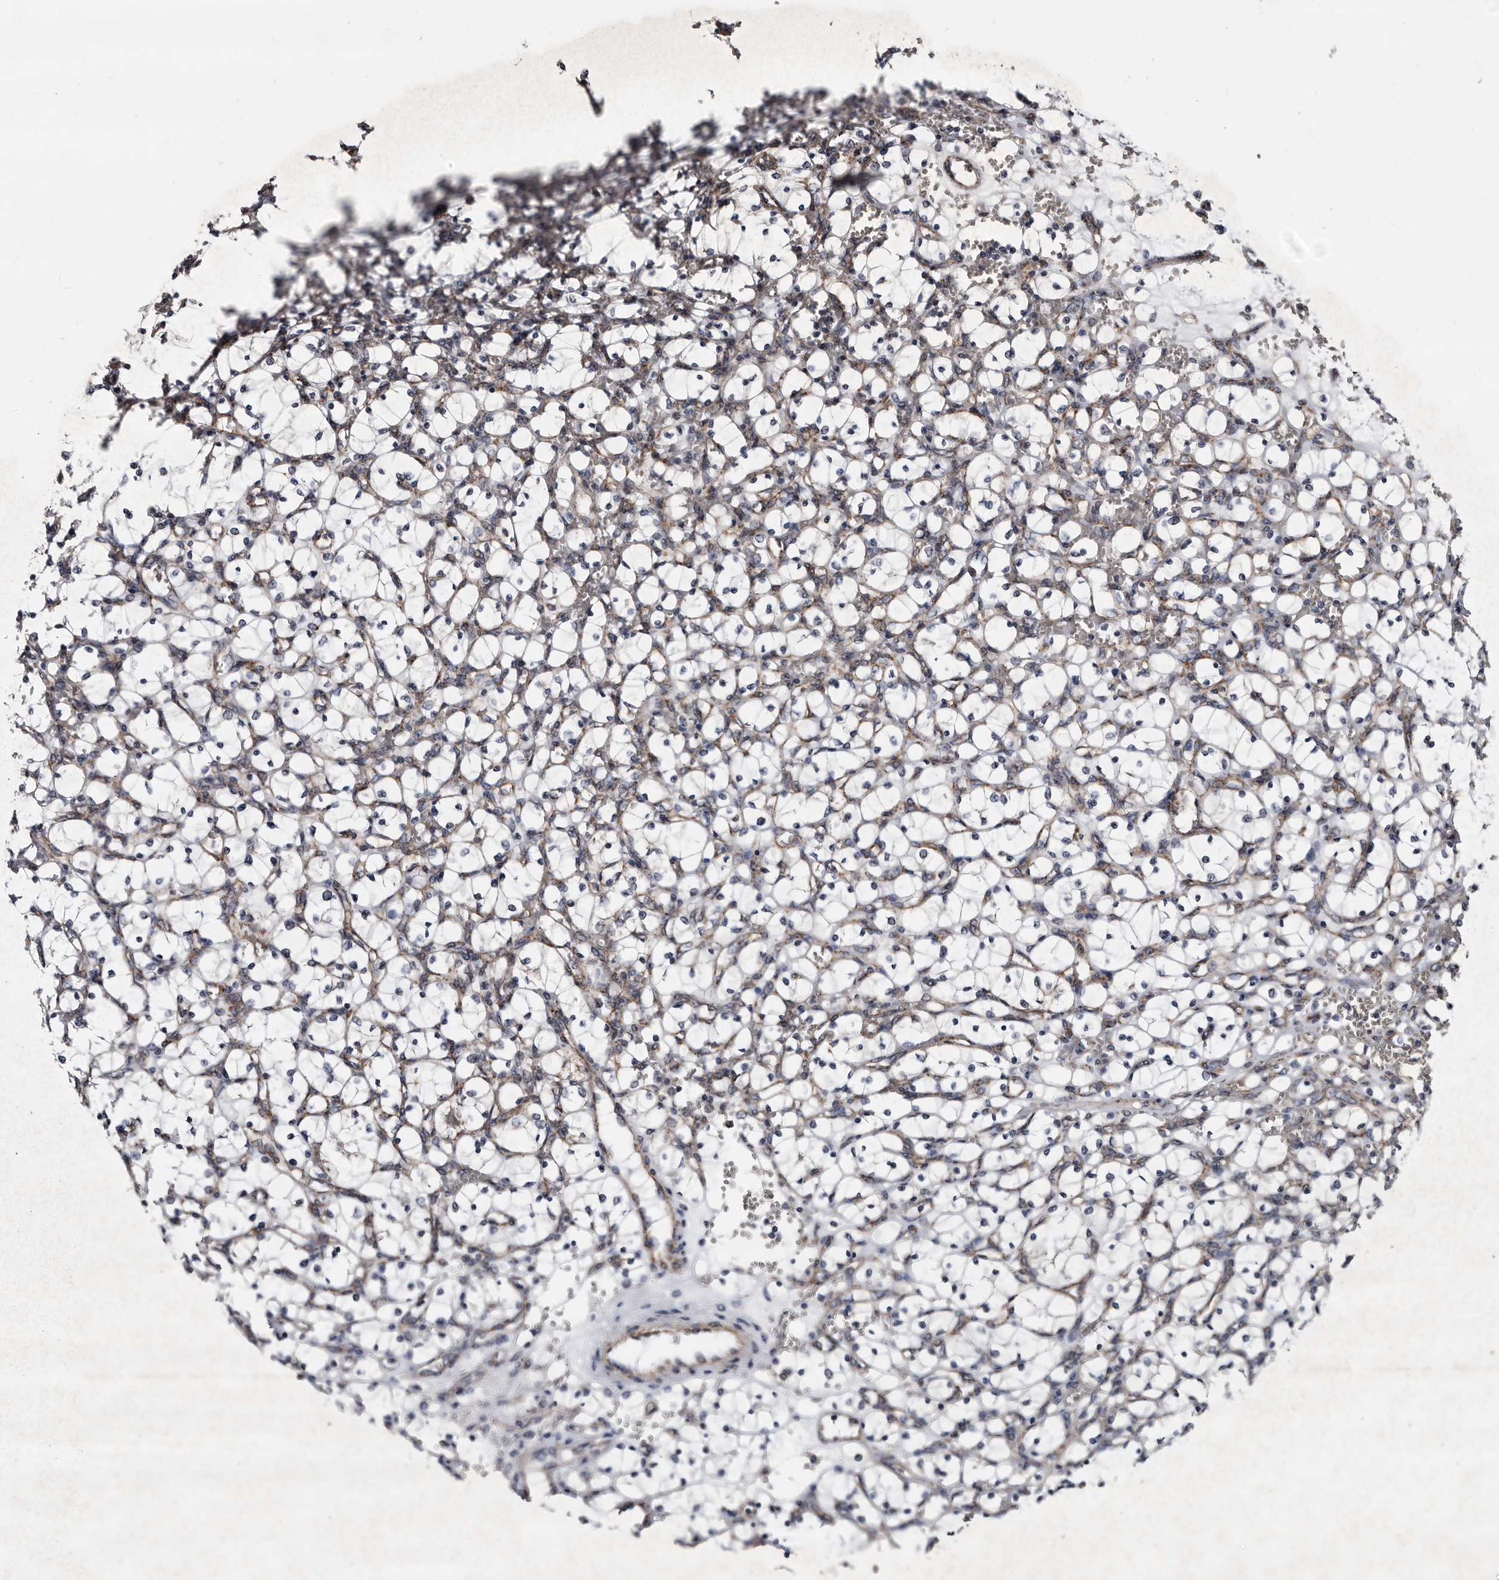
{"staining": {"intensity": "negative", "quantity": "none", "location": "none"}, "tissue": "renal cancer", "cell_type": "Tumor cells", "image_type": "cancer", "snomed": [{"axis": "morphology", "description": "Adenocarcinoma, NOS"}, {"axis": "topography", "description": "Kidney"}], "caption": "Immunohistochemistry (IHC) image of renal adenocarcinoma stained for a protein (brown), which demonstrates no staining in tumor cells.", "gene": "ARMCX2", "patient": {"sex": "female", "age": 69}}